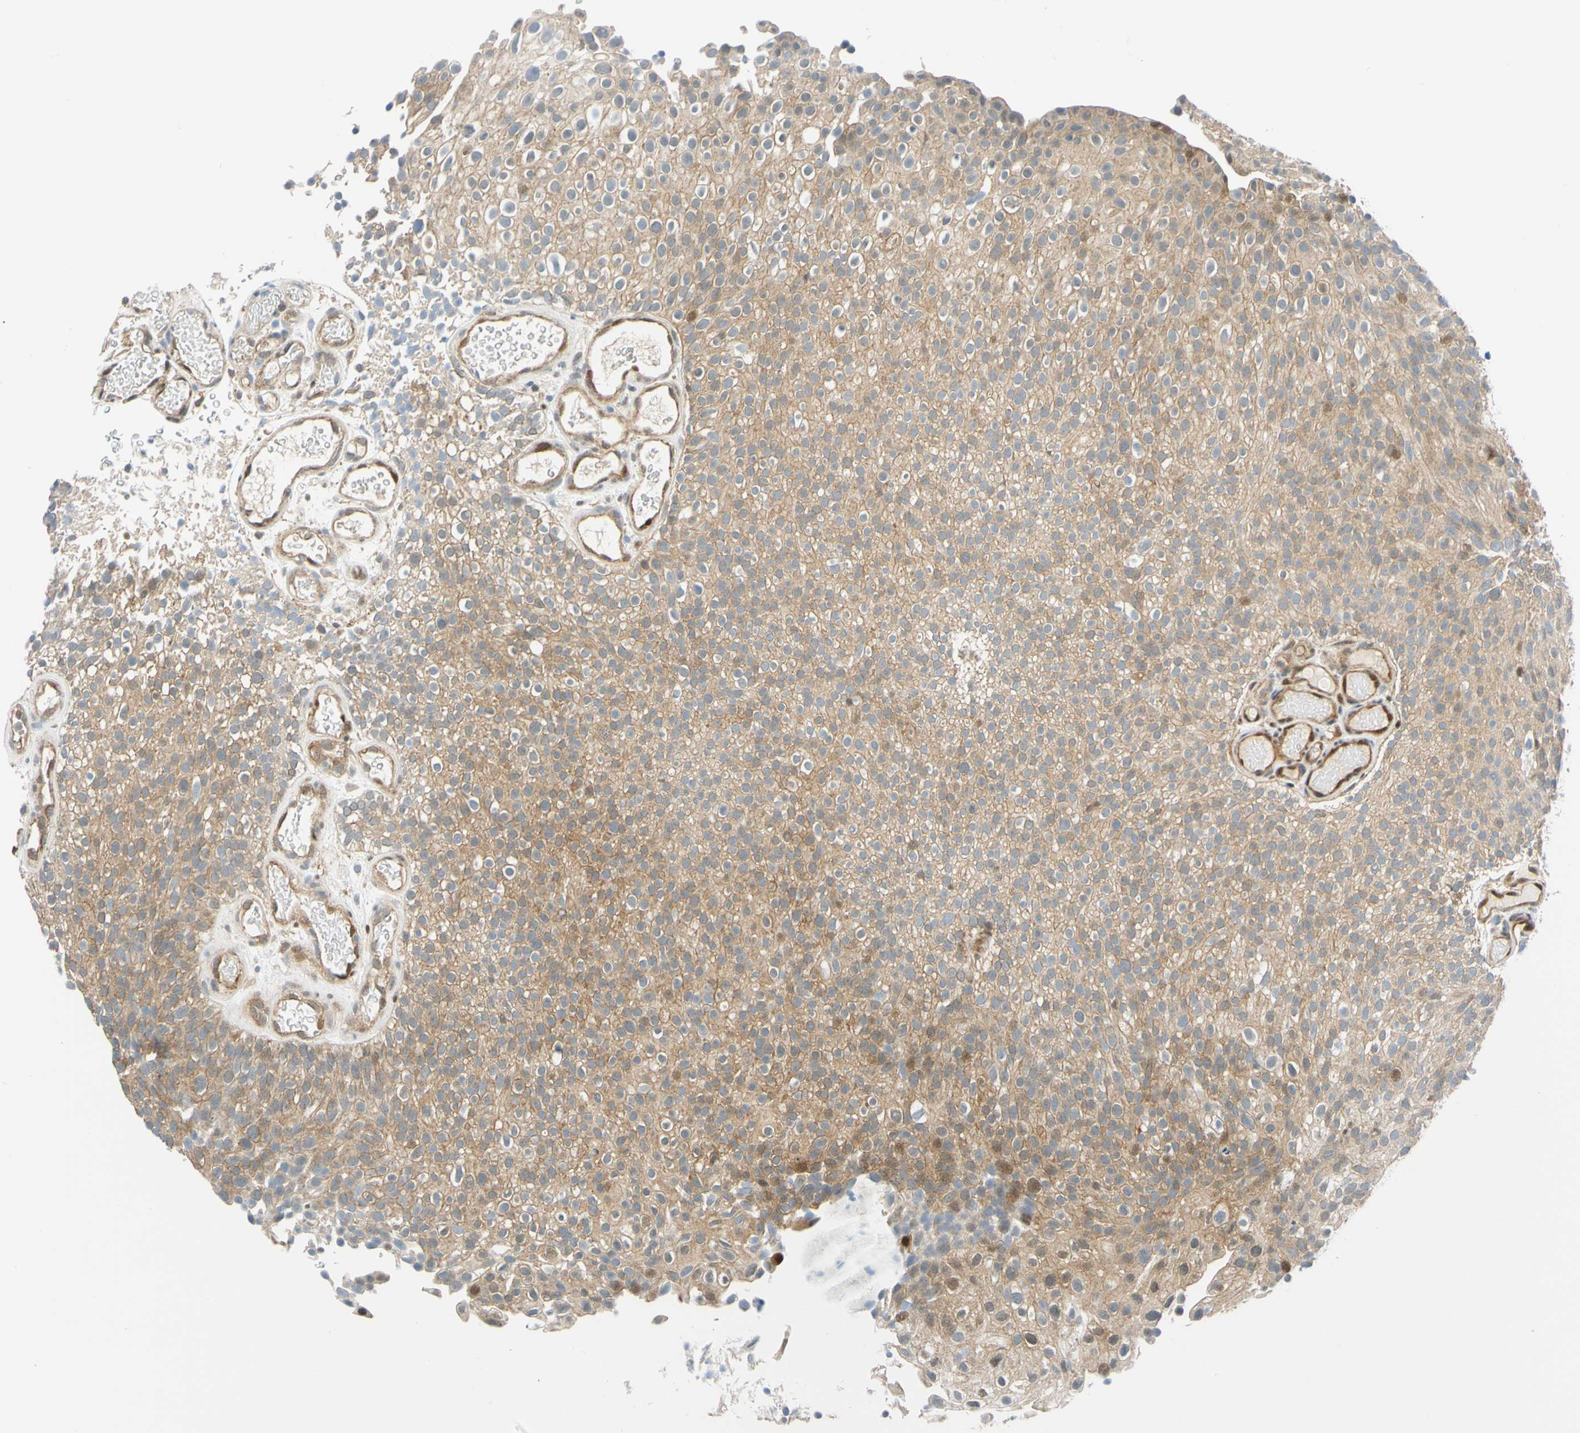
{"staining": {"intensity": "moderate", "quantity": ">75%", "location": "cytoplasmic/membranous"}, "tissue": "urothelial cancer", "cell_type": "Tumor cells", "image_type": "cancer", "snomed": [{"axis": "morphology", "description": "Urothelial carcinoma, Low grade"}, {"axis": "topography", "description": "Urinary bladder"}], "caption": "There is medium levels of moderate cytoplasmic/membranous staining in tumor cells of urothelial carcinoma (low-grade), as demonstrated by immunohistochemical staining (brown color).", "gene": "MAPK9", "patient": {"sex": "male", "age": 78}}